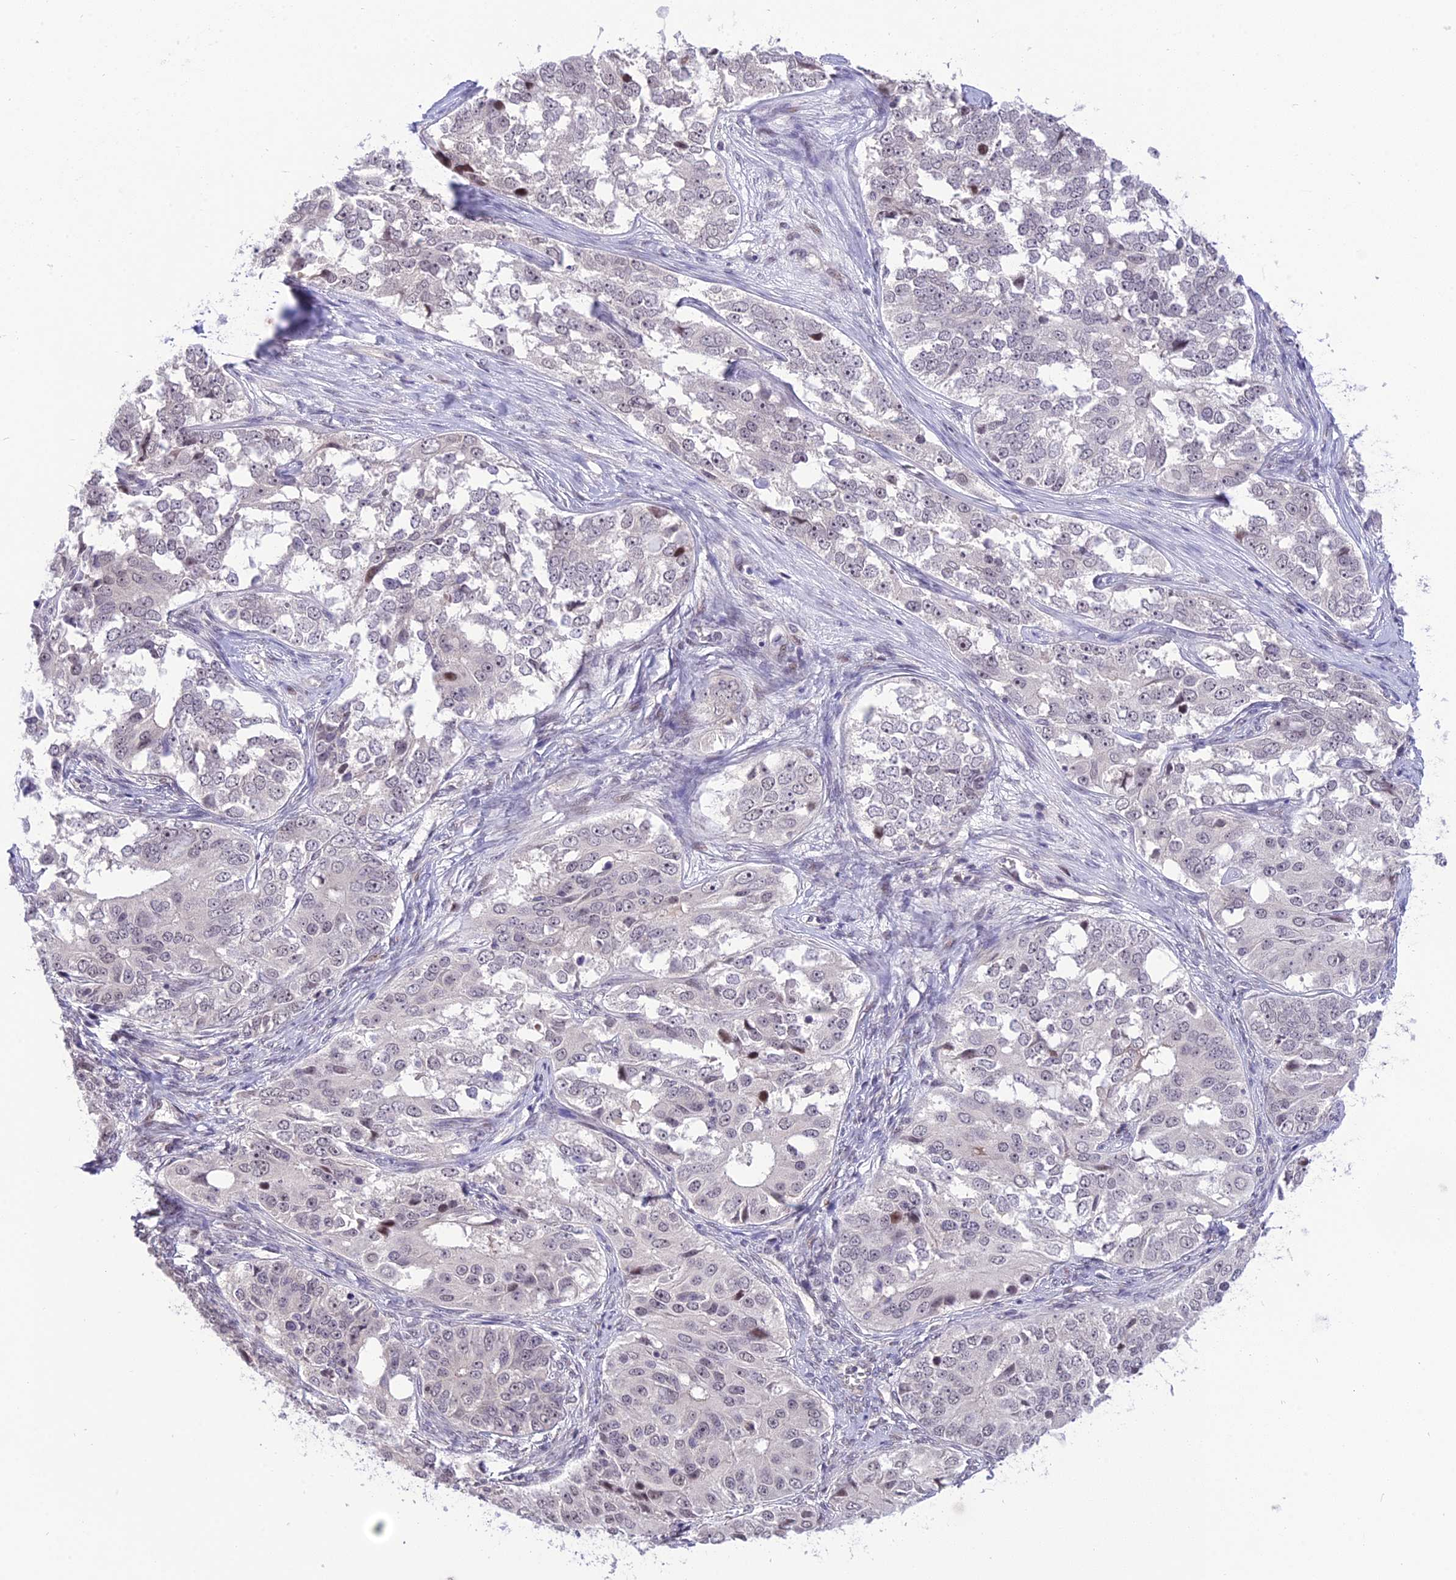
{"staining": {"intensity": "negative", "quantity": "none", "location": "none"}, "tissue": "ovarian cancer", "cell_type": "Tumor cells", "image_type": "cancer", "snomed": [{"axis": "morphology", "description": "Carcinoma, endometroid"}, {"axis": "topography", "description": "Ovary"}], "caption": "High power microscopy image of an immunohistochemistry (IHC) photomicrograph of ovarian cancer (endometroid carcinoma), revealing no significant expression in tumor cells.", "gene": "ZNF837", "patient": {"sex": "female", "age": 51}}